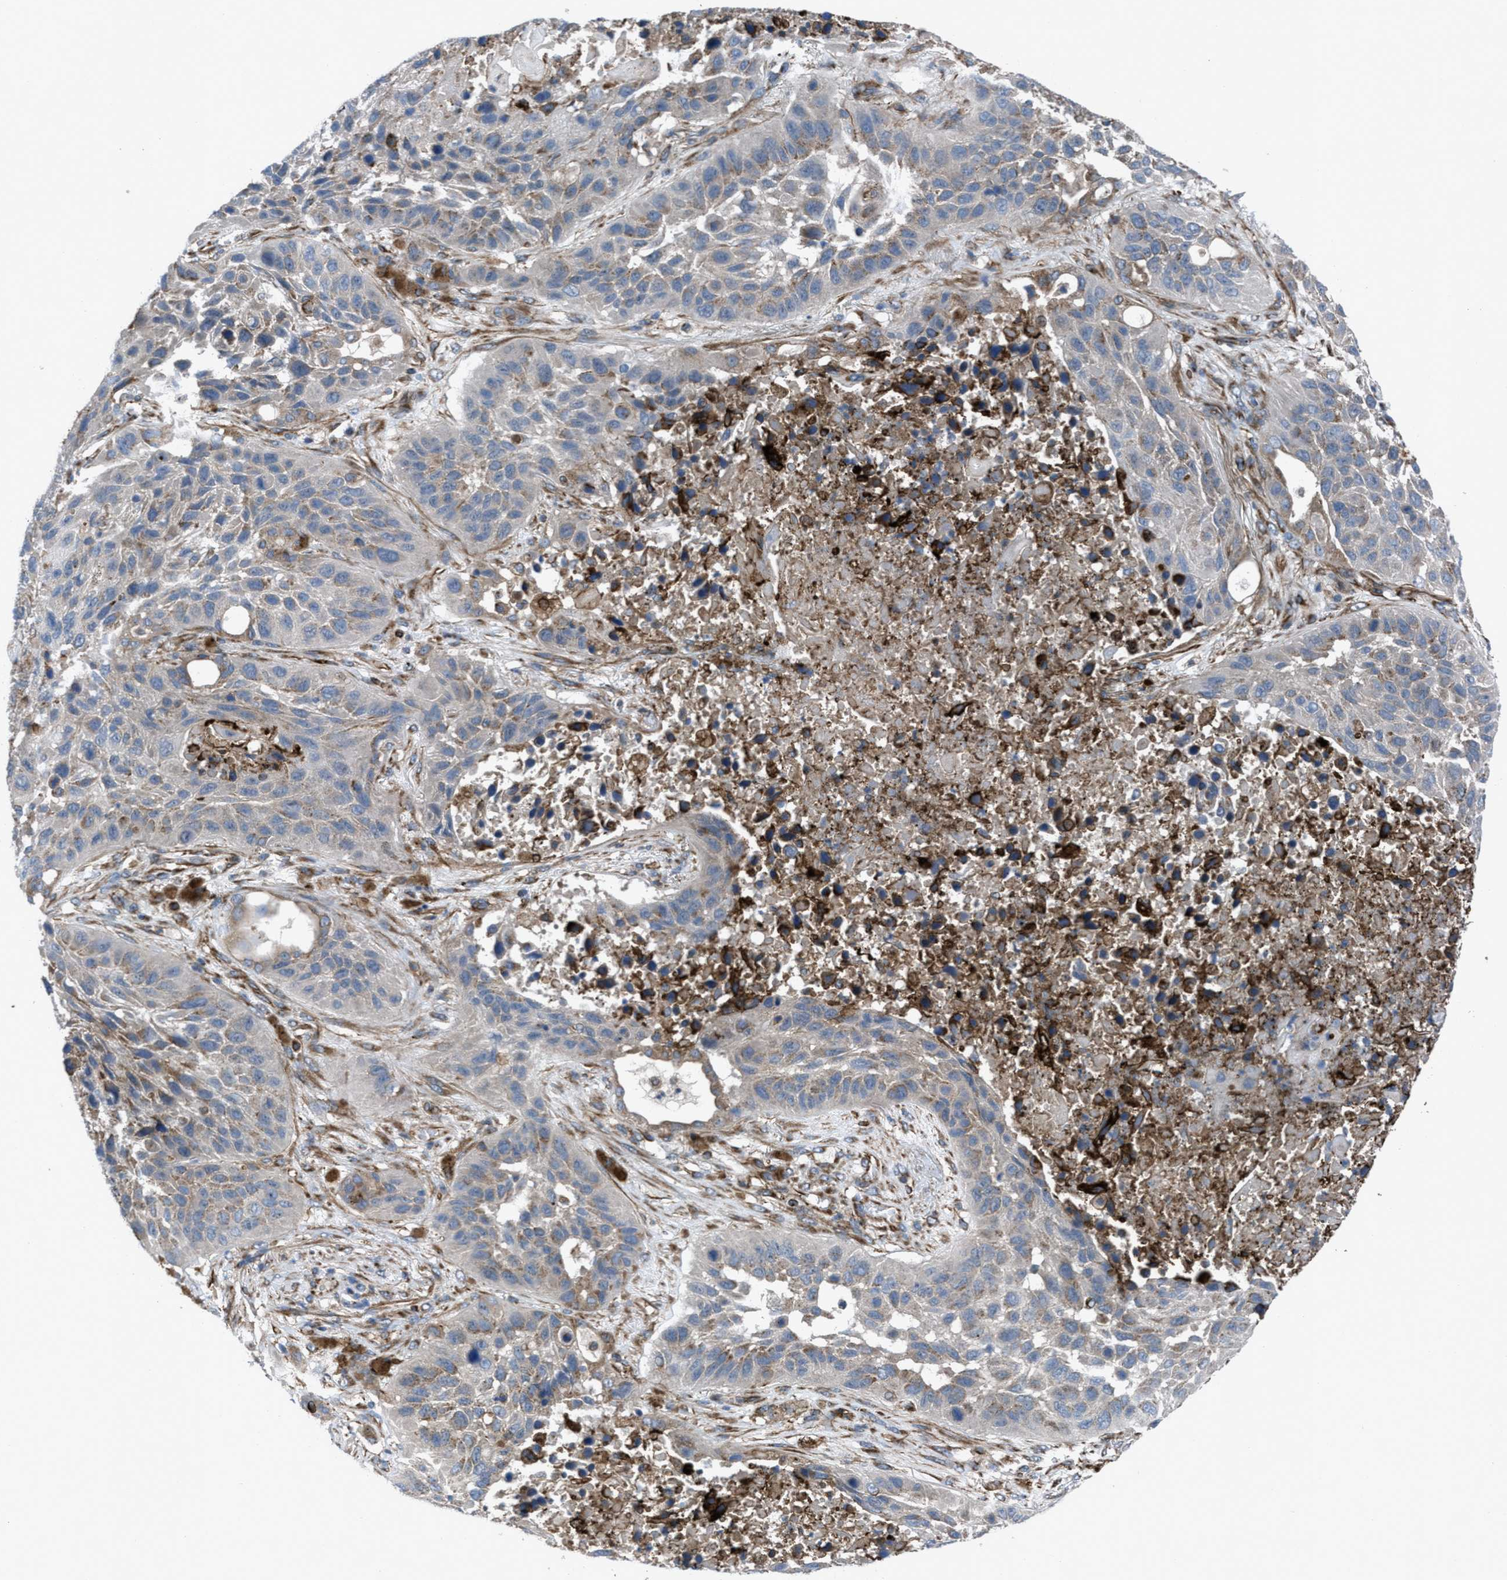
{"staining": {"intensity": "weak", "quantity": "<25%", "location": "cytoplasmic/membranous"}, "tissue": "lung cancer", "cell_type": "Tumor cells", "image_type": "cancer", "snomed": [{"axis": "morphology", "description": "Squamous cell carcinoma, NOS"}, {"axis": "topography", "description": "Lung"}], "caption": "IHC of human lung cancer reveals no staining in tumor cells. (Stains: DAB (3,3'-diaminobenzidine) immunohistochemistry with hematoxylin counter stain, Microscopy: brightfield microscopy at high magnification).", "gene": "SLC6A9", "patient": {"sex": "male", "age": 57}}